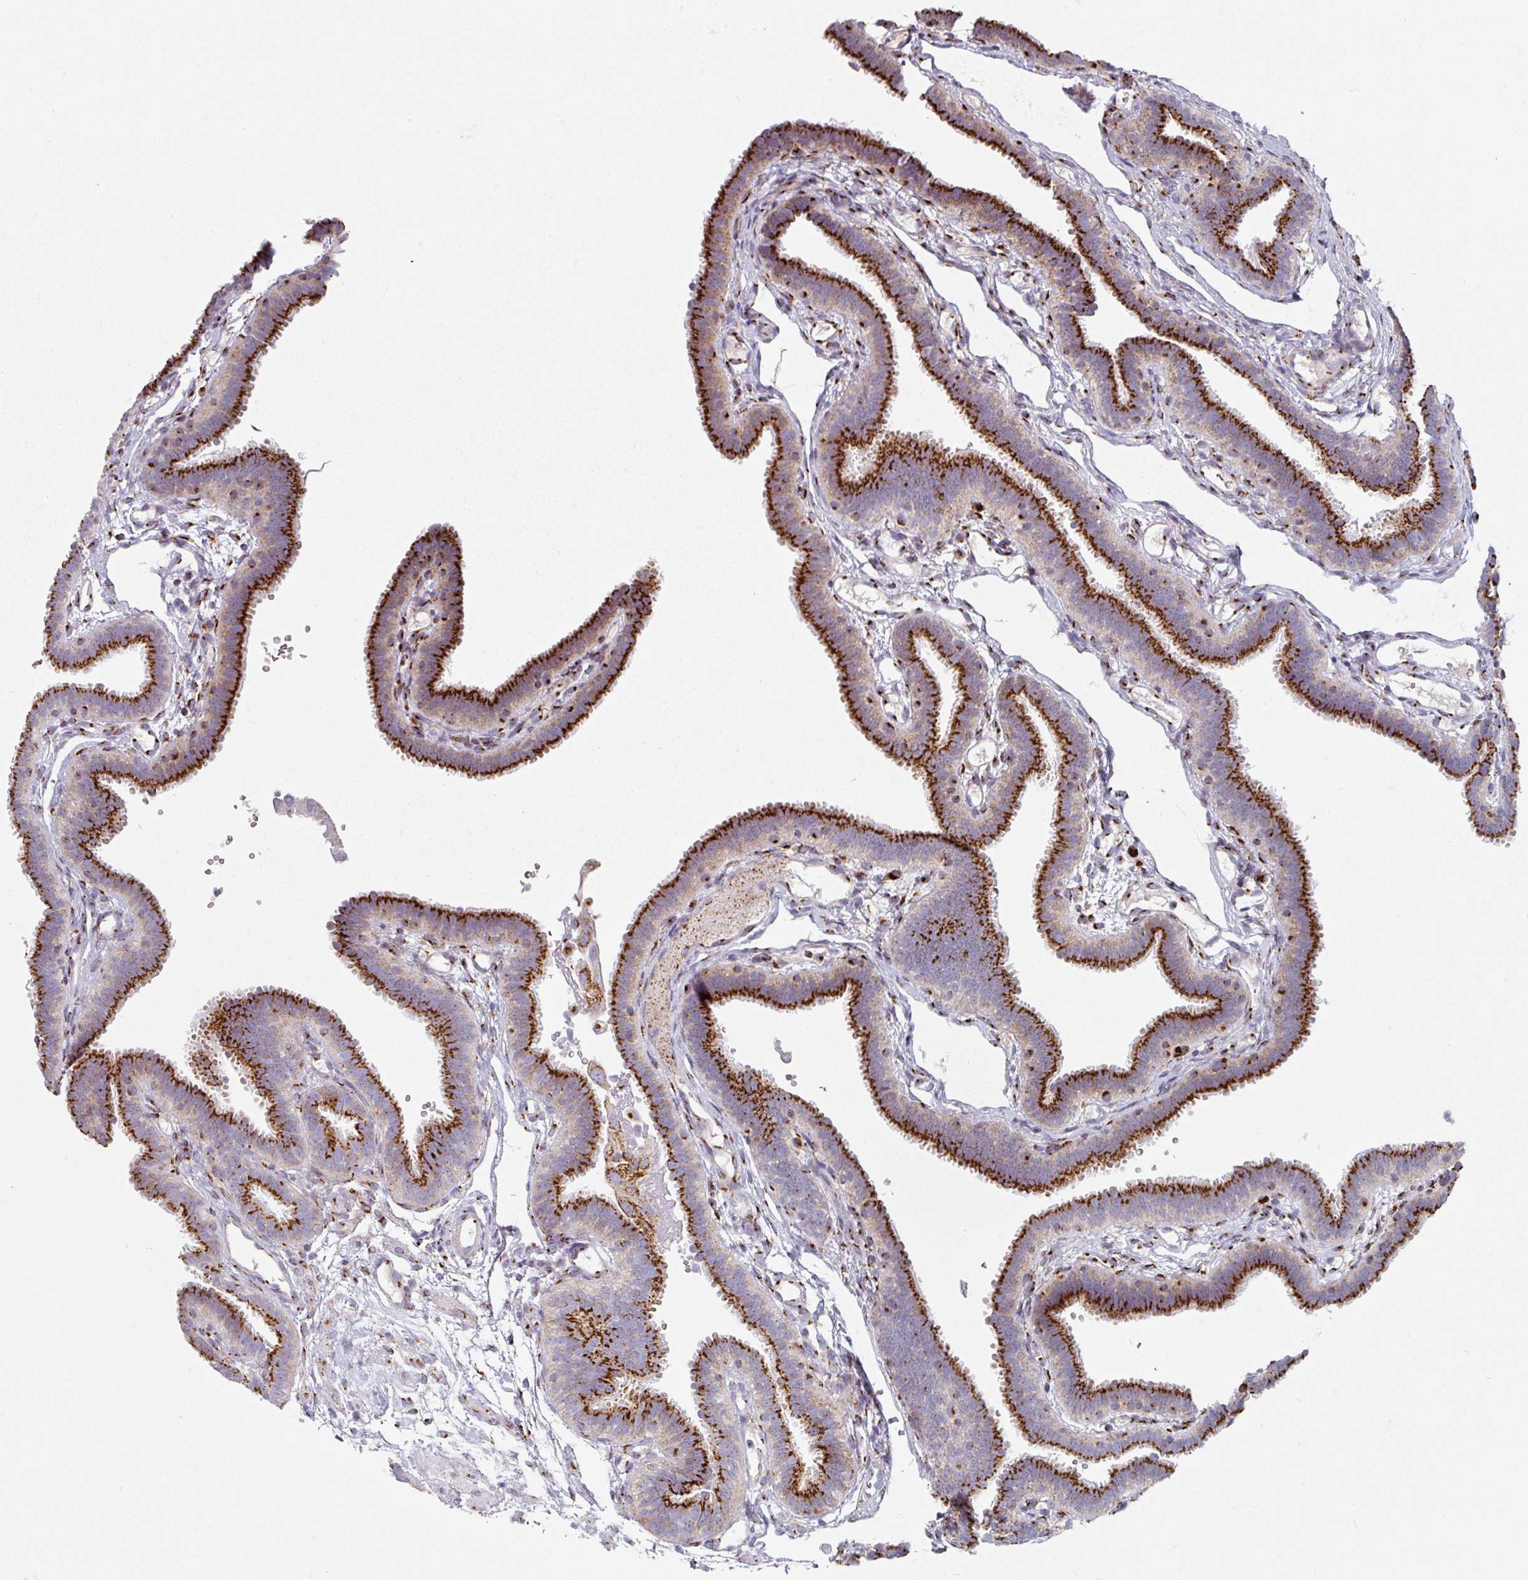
{"staining": {"intensity": "strong", "quantity": ">75%", "location": "cytoplasmic/membranous"}, "tissue": "fallopian tube", "cell_type": "Glandular cells", "image_type": "normal", "snomed": [{"axis": "morphology", "description": "Normal tissue, NOS"}, {"axis": "topography", "description": "Fallopian tube"}], "caption": "A micrograph of human fallopian tube stained for a protein shows strong cytoplasmic/membranous brown staining in glandular cells. The protein of interest is stained brown, and the nuclei are stained in blue (DAB (3,3'-diaminobenzidine) IHC with brightfield microscopy, high magnification).", "gene": "CCDC85B", "patient": {"sex": "female", "age": 37}}